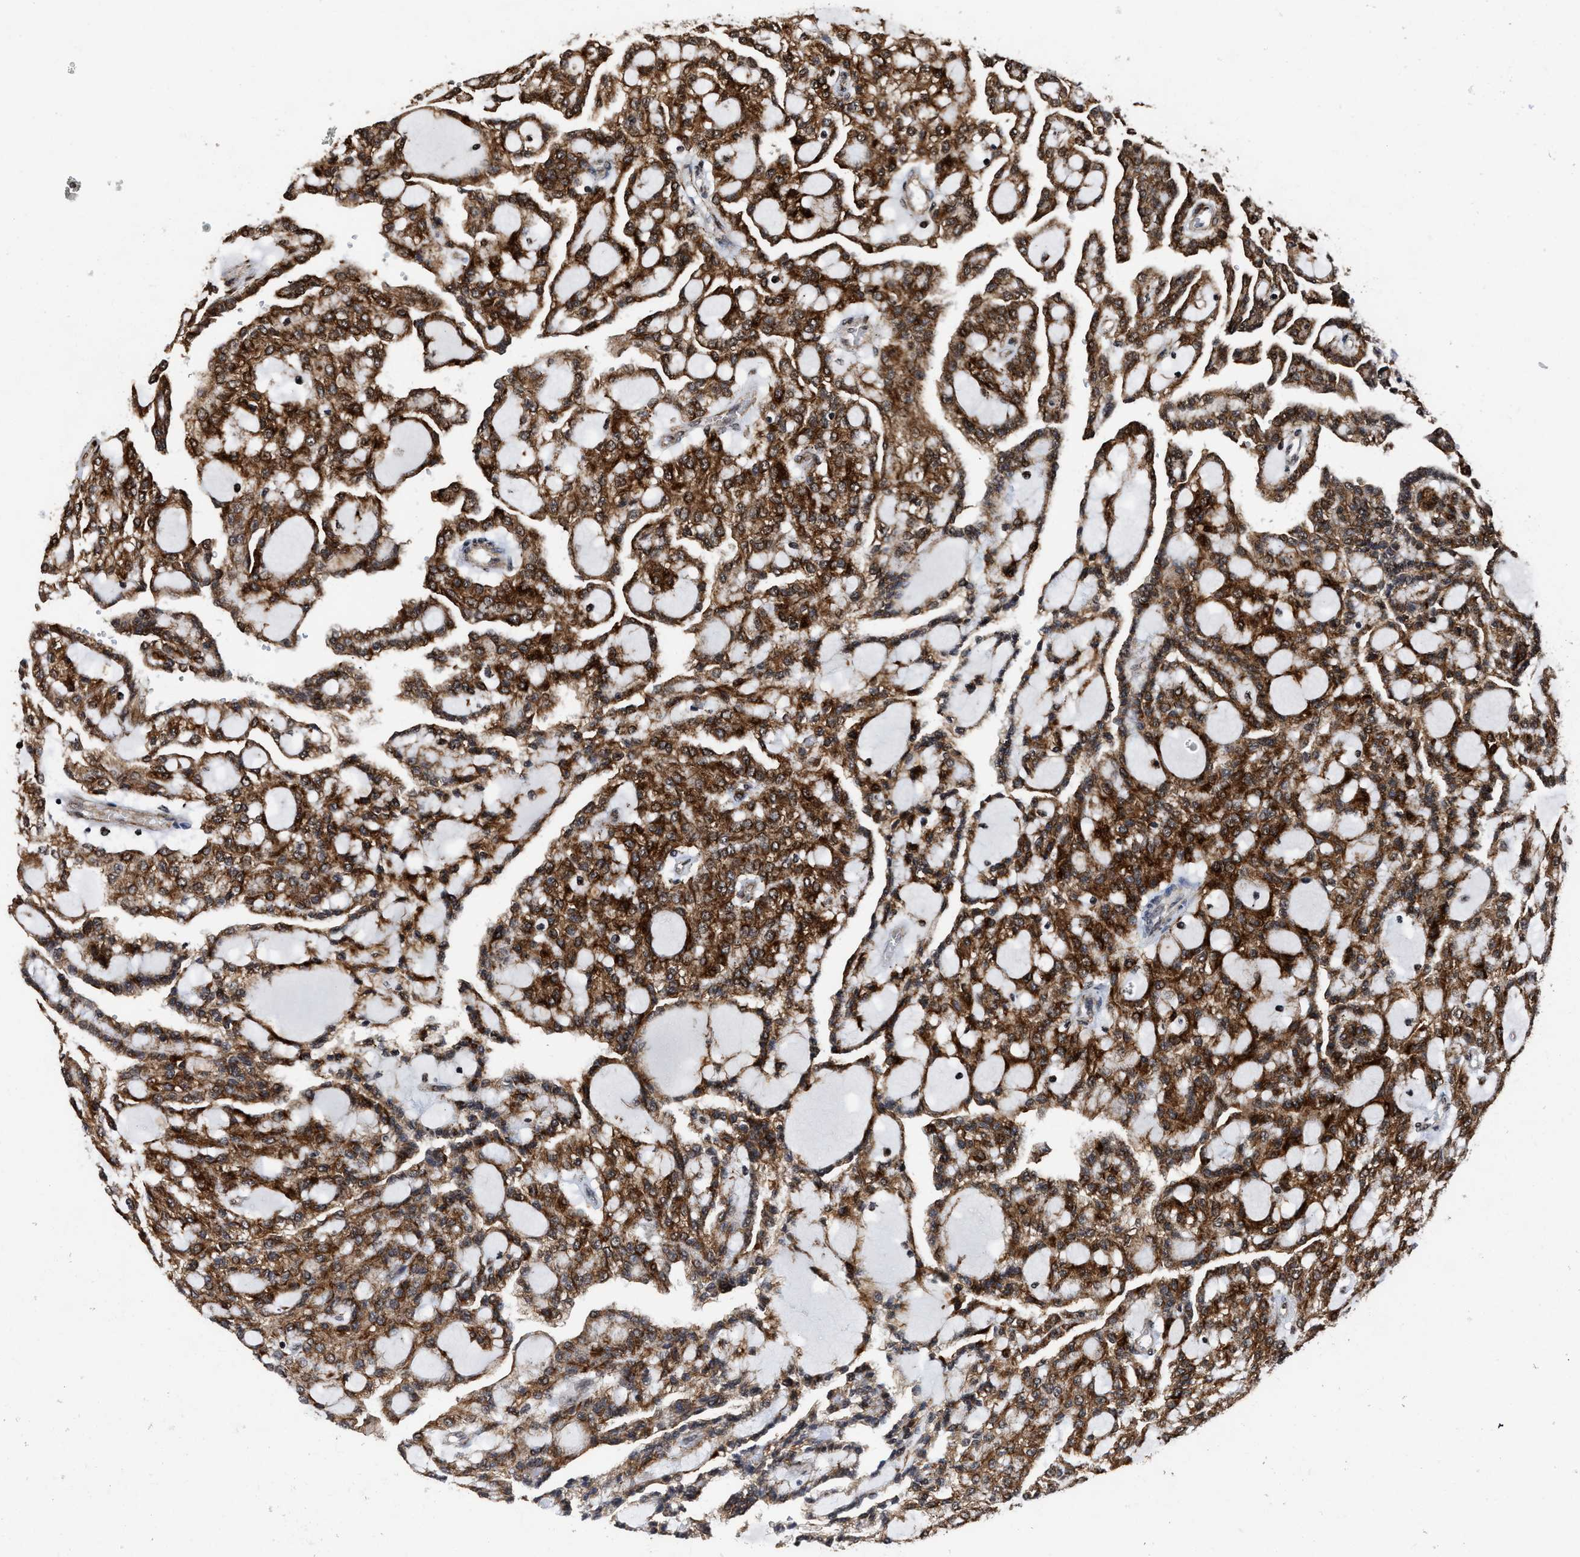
{"staining": {"intensity": "strong", "quantity": ">75%", "location": "cytoplasmic/membranous"}, "tissue": "renal cancer", "cell_type": "Tumor cells", "image_type": "cancer", "snomed": [{"axis": "morphology", "description": "Adenocarcinoma, NOS"}, {"axis": "topography", "description": "Kidney"}], "caption": "An image showing strong cytoplasmic/membranous expression in approximately >75% of tumor cells in renal cancer (adenocarcinoma), as visualized by brown immunohistochemical staining.", "gene": "SEPTIN2", "patient": {"sex": "male", "age": 63}}